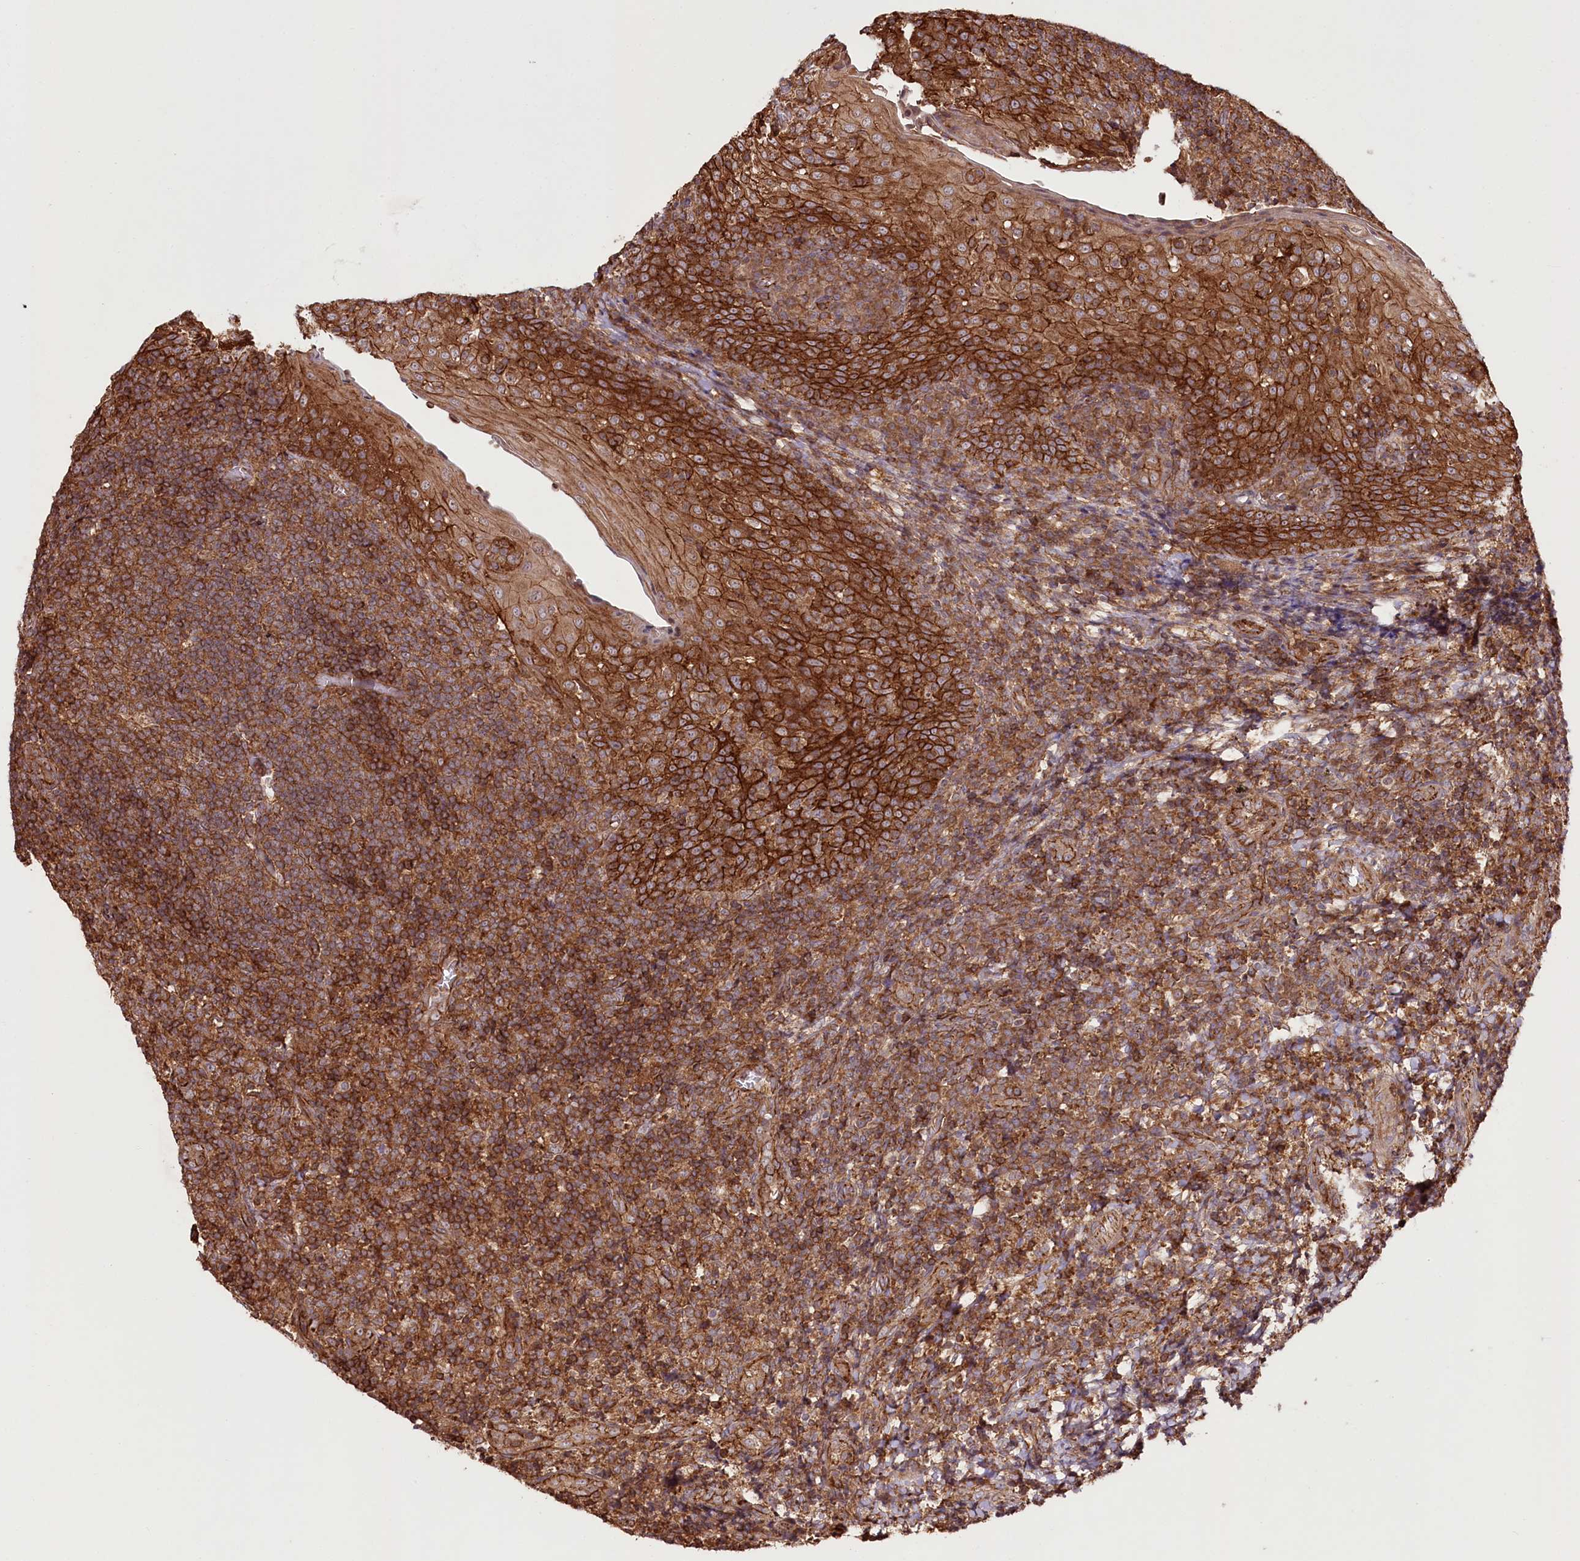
{"staining": {"intensity": "strong", "quantity": ">75%", "location": "cytoplasmic/membranous"}, "tissue": "tonsil", "cell_type": "Germinal center cells", "image_type": "normal", "snomed": [{"axis": "morphology", "description": "Normal tissue, NOS"}, {"axis": "topography", "description": "Tonsil"}], "caption": "The image exhibits a brown stain indicating the presence of a protein in the cytoplasmic/membranous of germinal center cells in tonsil.", "gene": "DHX29", "patient": {"sex": "female", "age": 19}}